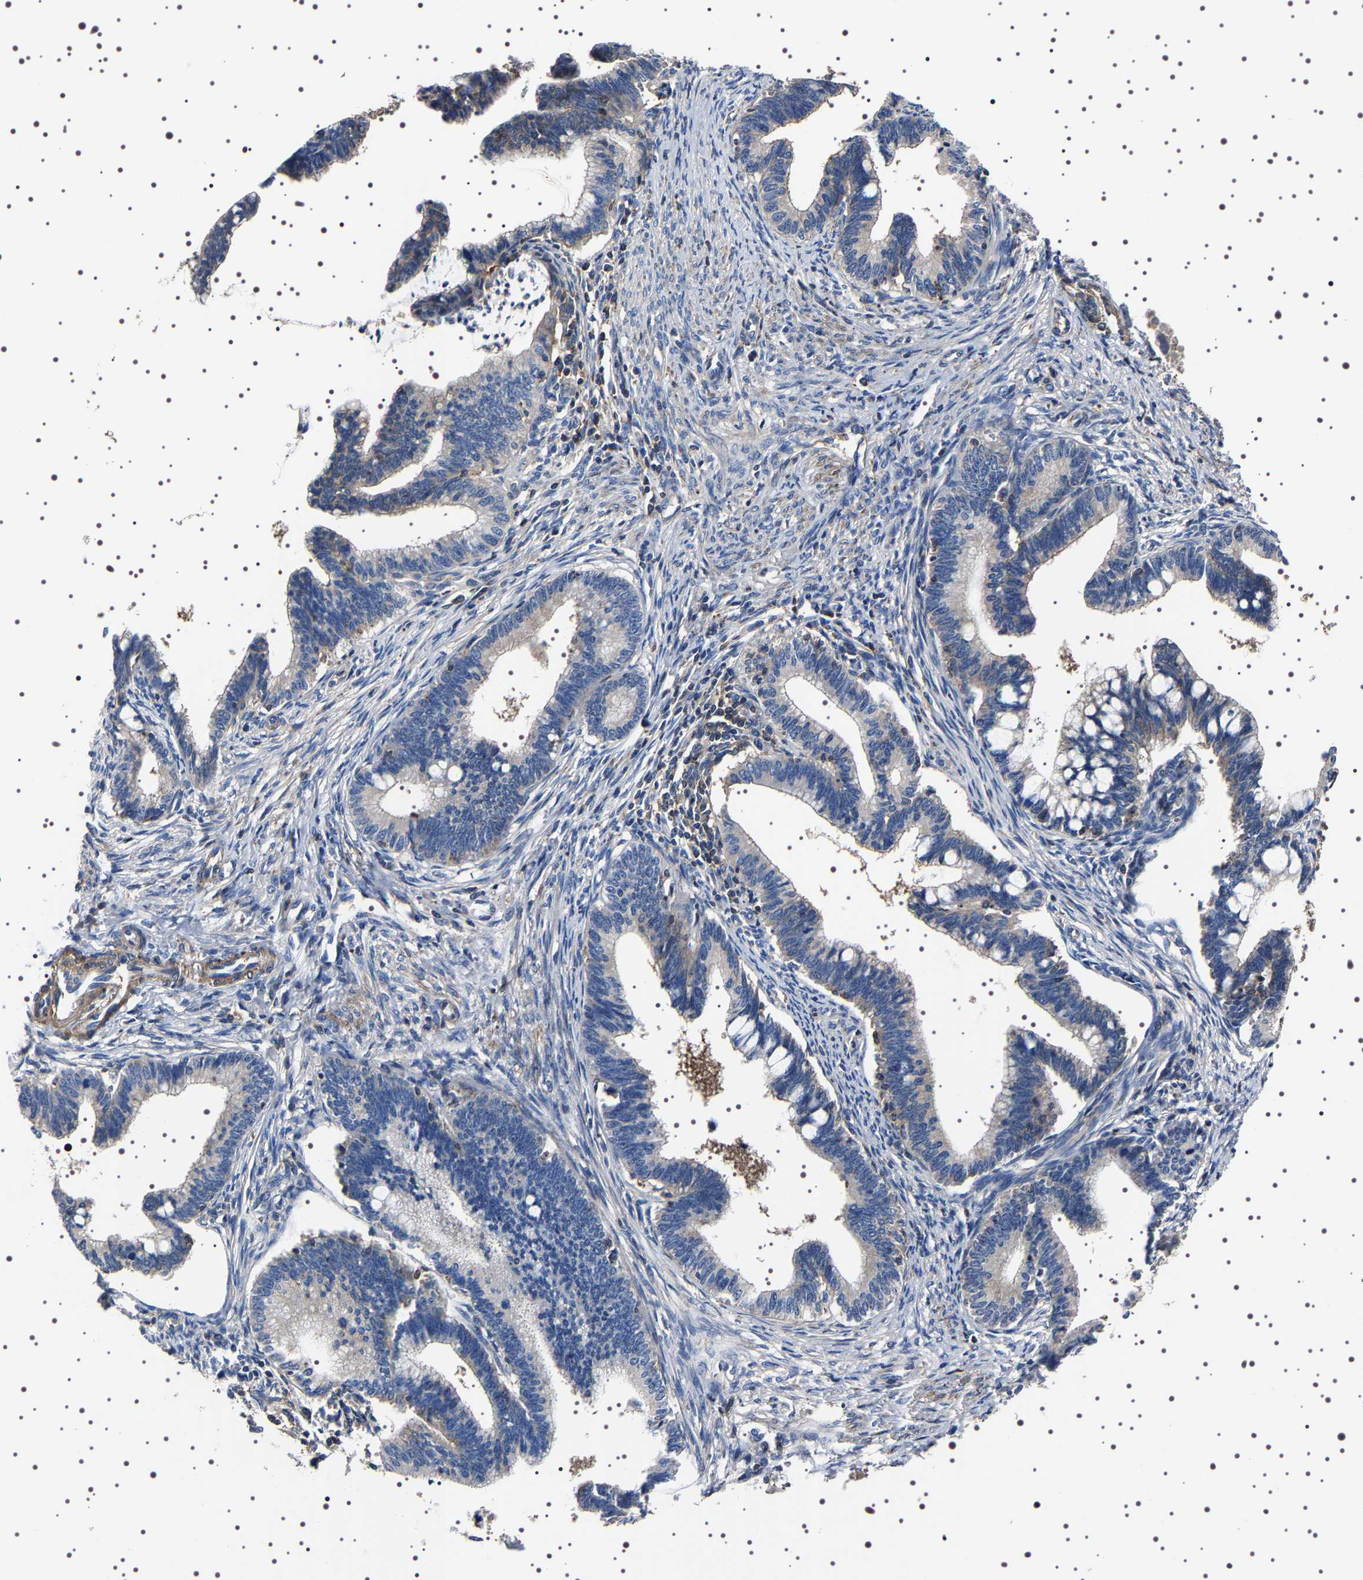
{"staining": {"intensity": "negative", "quantity": "none", "location": "none"}, "tissue": "cervical cancer", "cell_type": "Tumor cells", "image_type": "cancer", "snomed": [{"axis": "morphology", "description": "Adenocarcinoma, NOS"}, {"axis": "topography", "description": "Cervix"}], "caption": "Immunohistochemistry (IHC) of cervical adenocarcinoma displays no expression in tumor cells.", "gene": "WDR1", "patient": {"sex": "female", "age": 36}}